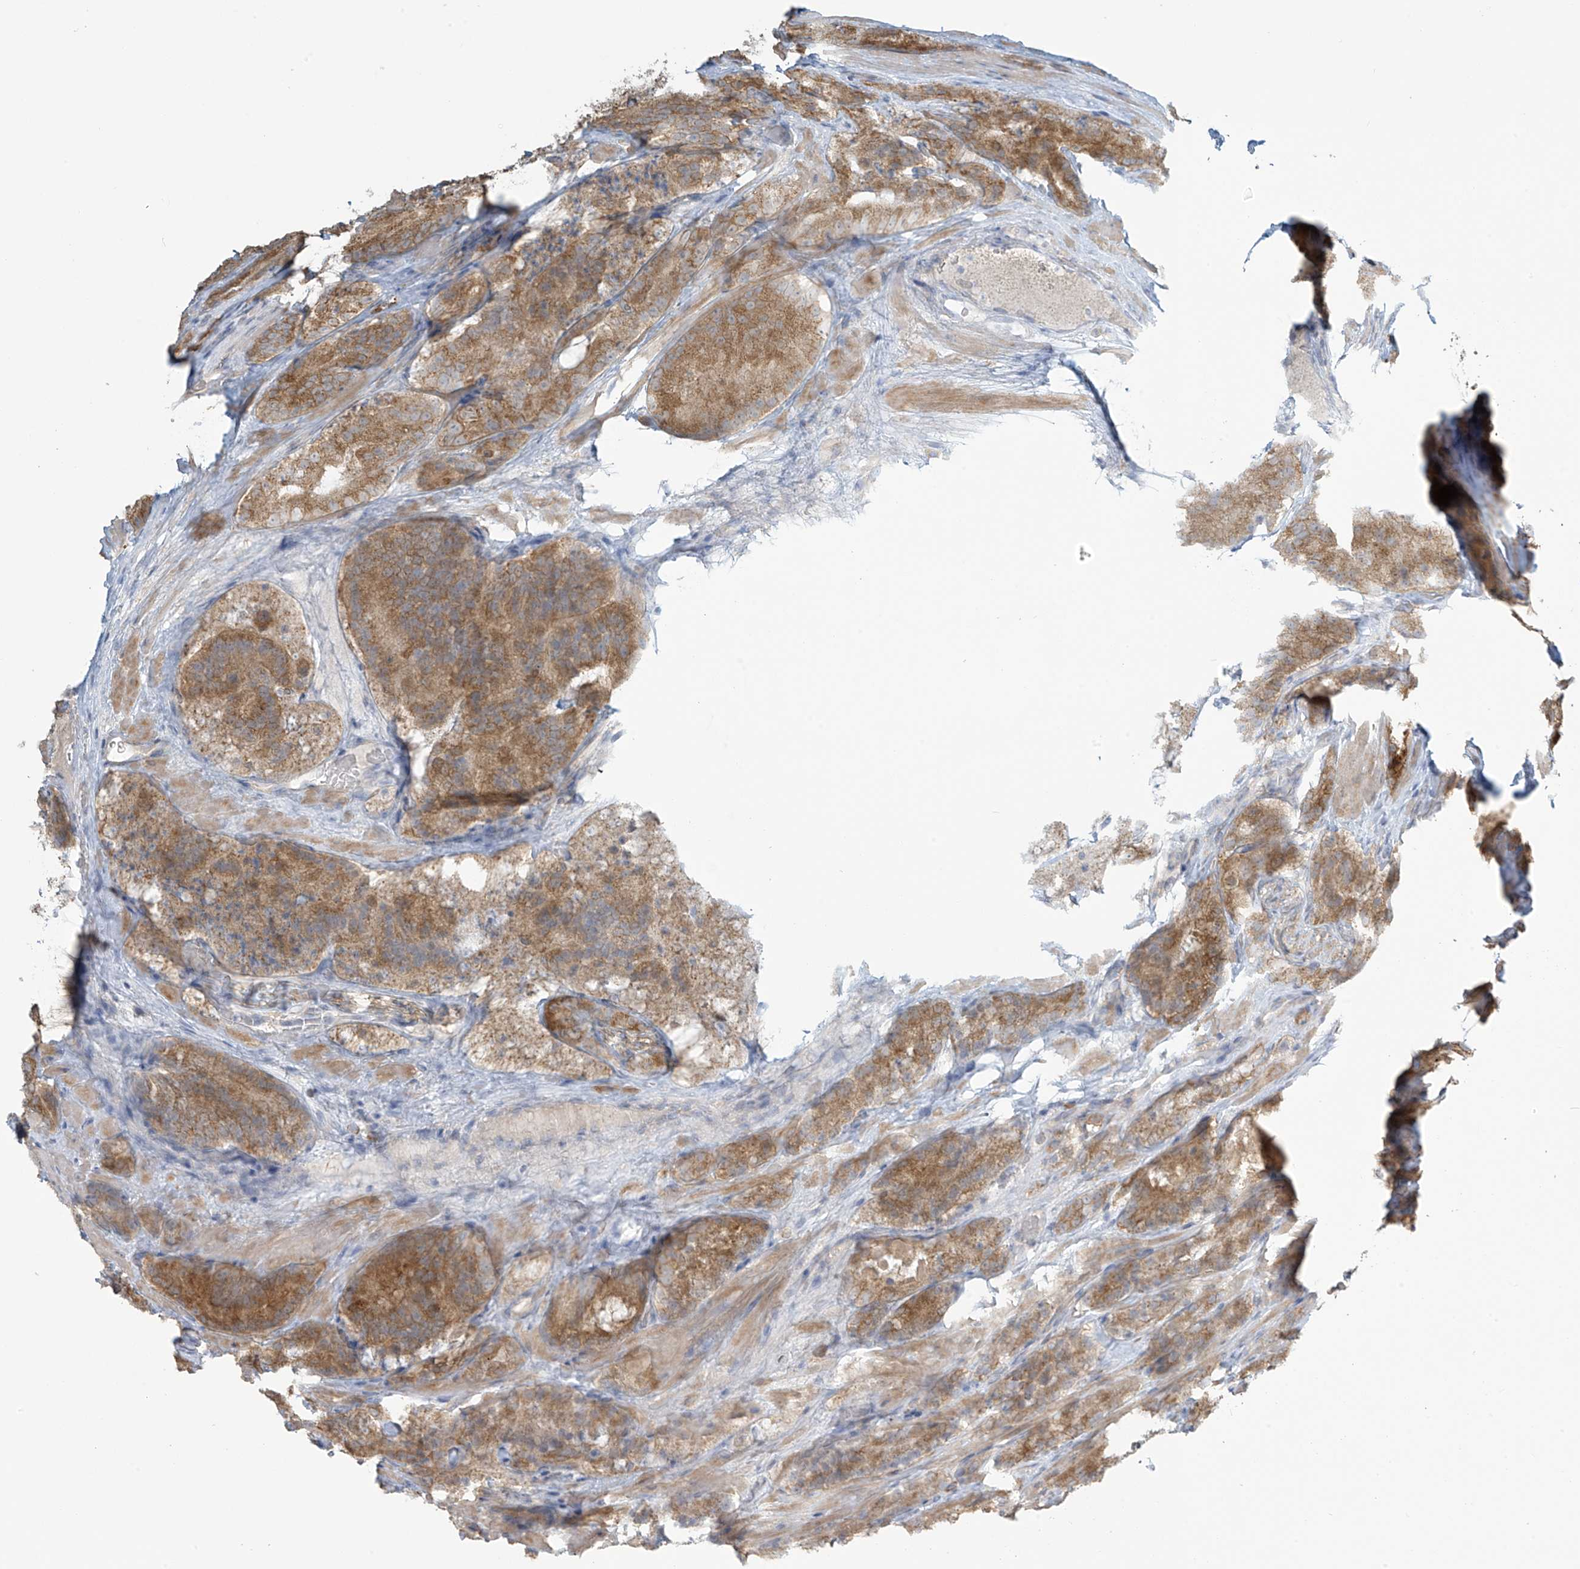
{"staining": {"intensity": "moderate", "quantity": ">75%", "location": "cytoplasmic/membranous"}, "tissue": "prostate cancer", "cell_type": "Tumor cells", "image_type": "cancer", "snomed": [{"axis": "morphology", "description": "Adenocarcinoma, High grade"}, {"axis": "topography", "description": "Prostate"}], "caption": "Moderate cytoplasmic/membranous protein staining is present in approximately >75% of tumor cells in high-grade adenocarcinoma (prostate).", "gene": "TAGAP", "patient": {"sex": "male", "age": 57}}